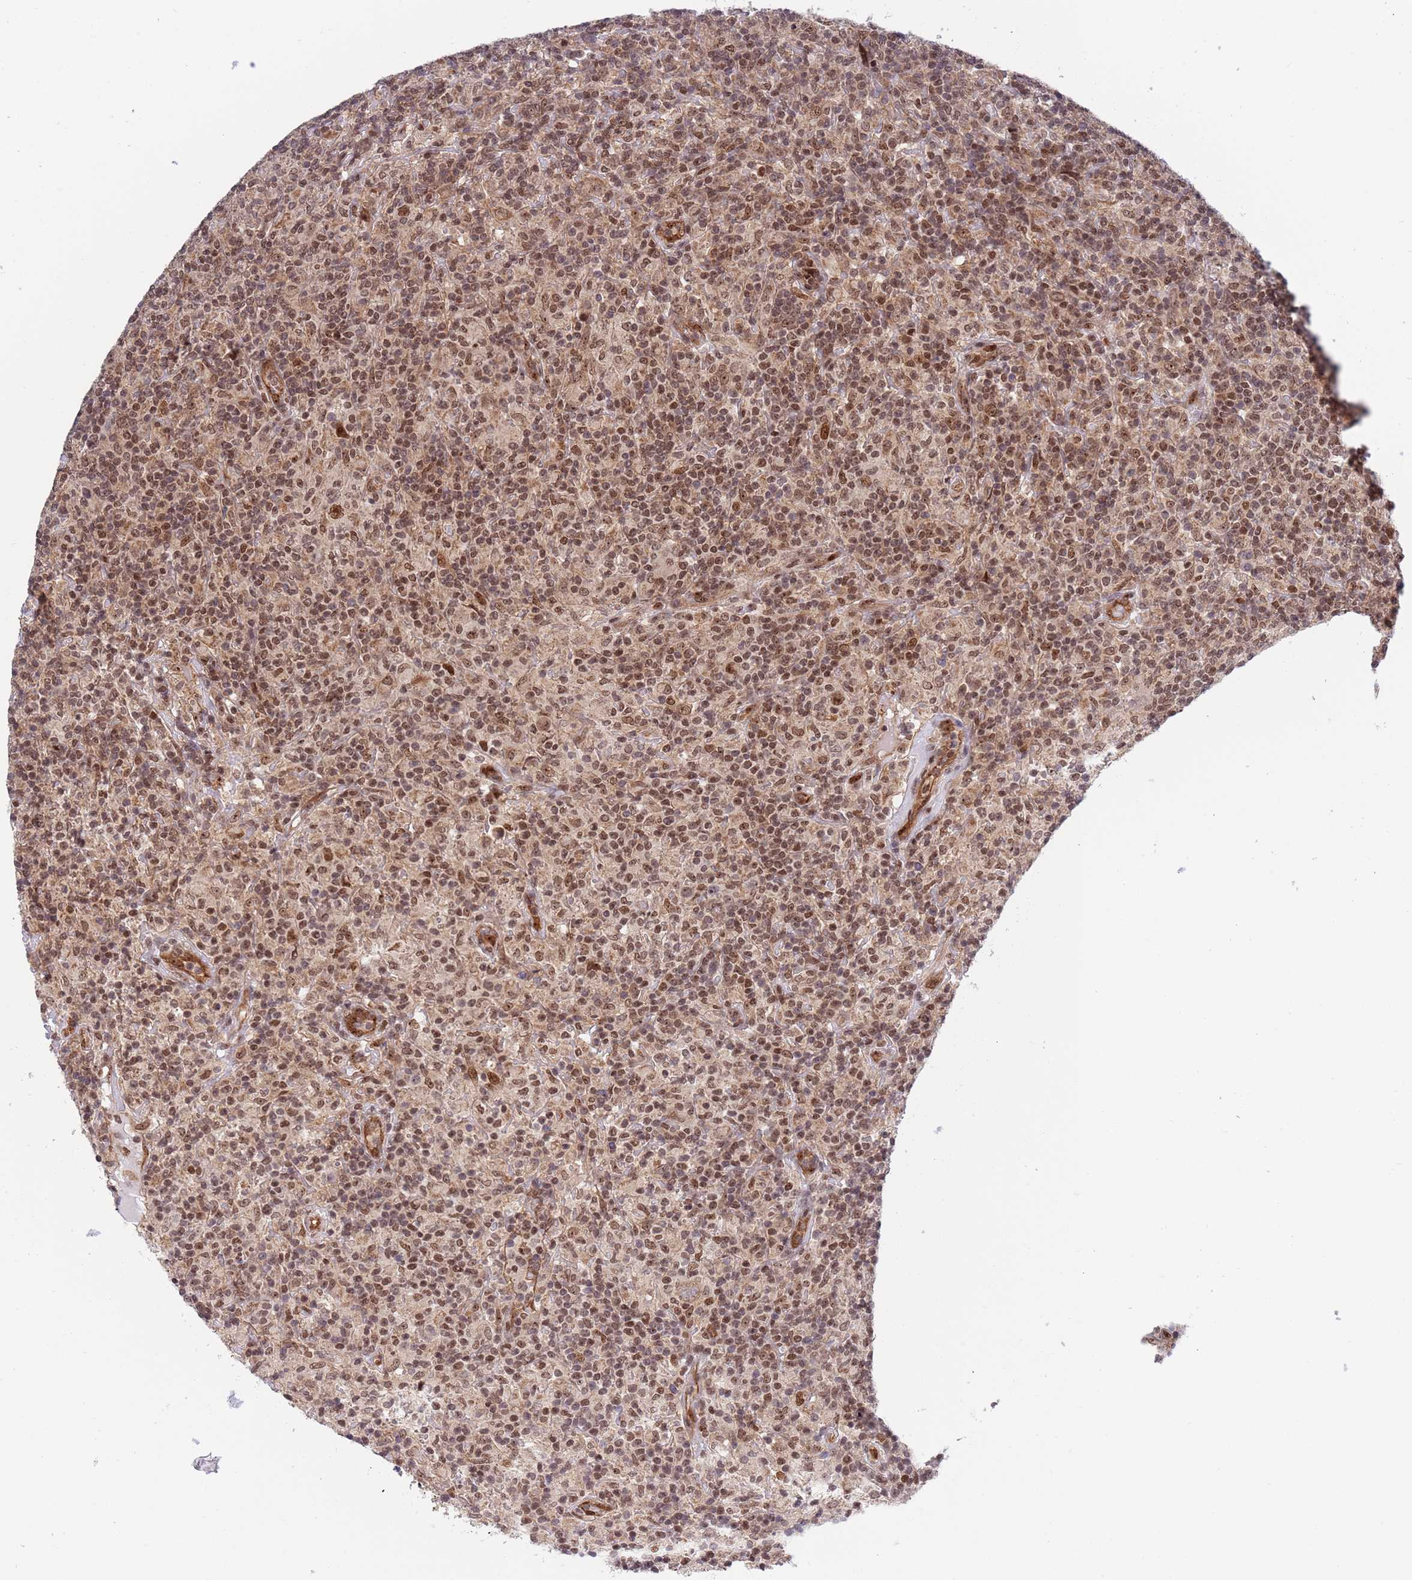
{"staining": {"intensity": "moderate", "quantity": ">75%", "location": "nuclear"}, "tissue": "lymphoma", "cell_type": "Tumor cells", "image_type": "cancer", "snomed": [{"axis": "morphology", "description": "Hodgkin's disease, NOS"}, {"axis": "topography", "description": "Lymph node"}], "caption": "IHC photomicrograph of human lymphoma stained for a protein (brown), which reveals medium levels of moderate nuclear expression in approximately >75% of tumor cells.", "gene": "TBX10", "patient": {"sex": "male", "age": 70}}